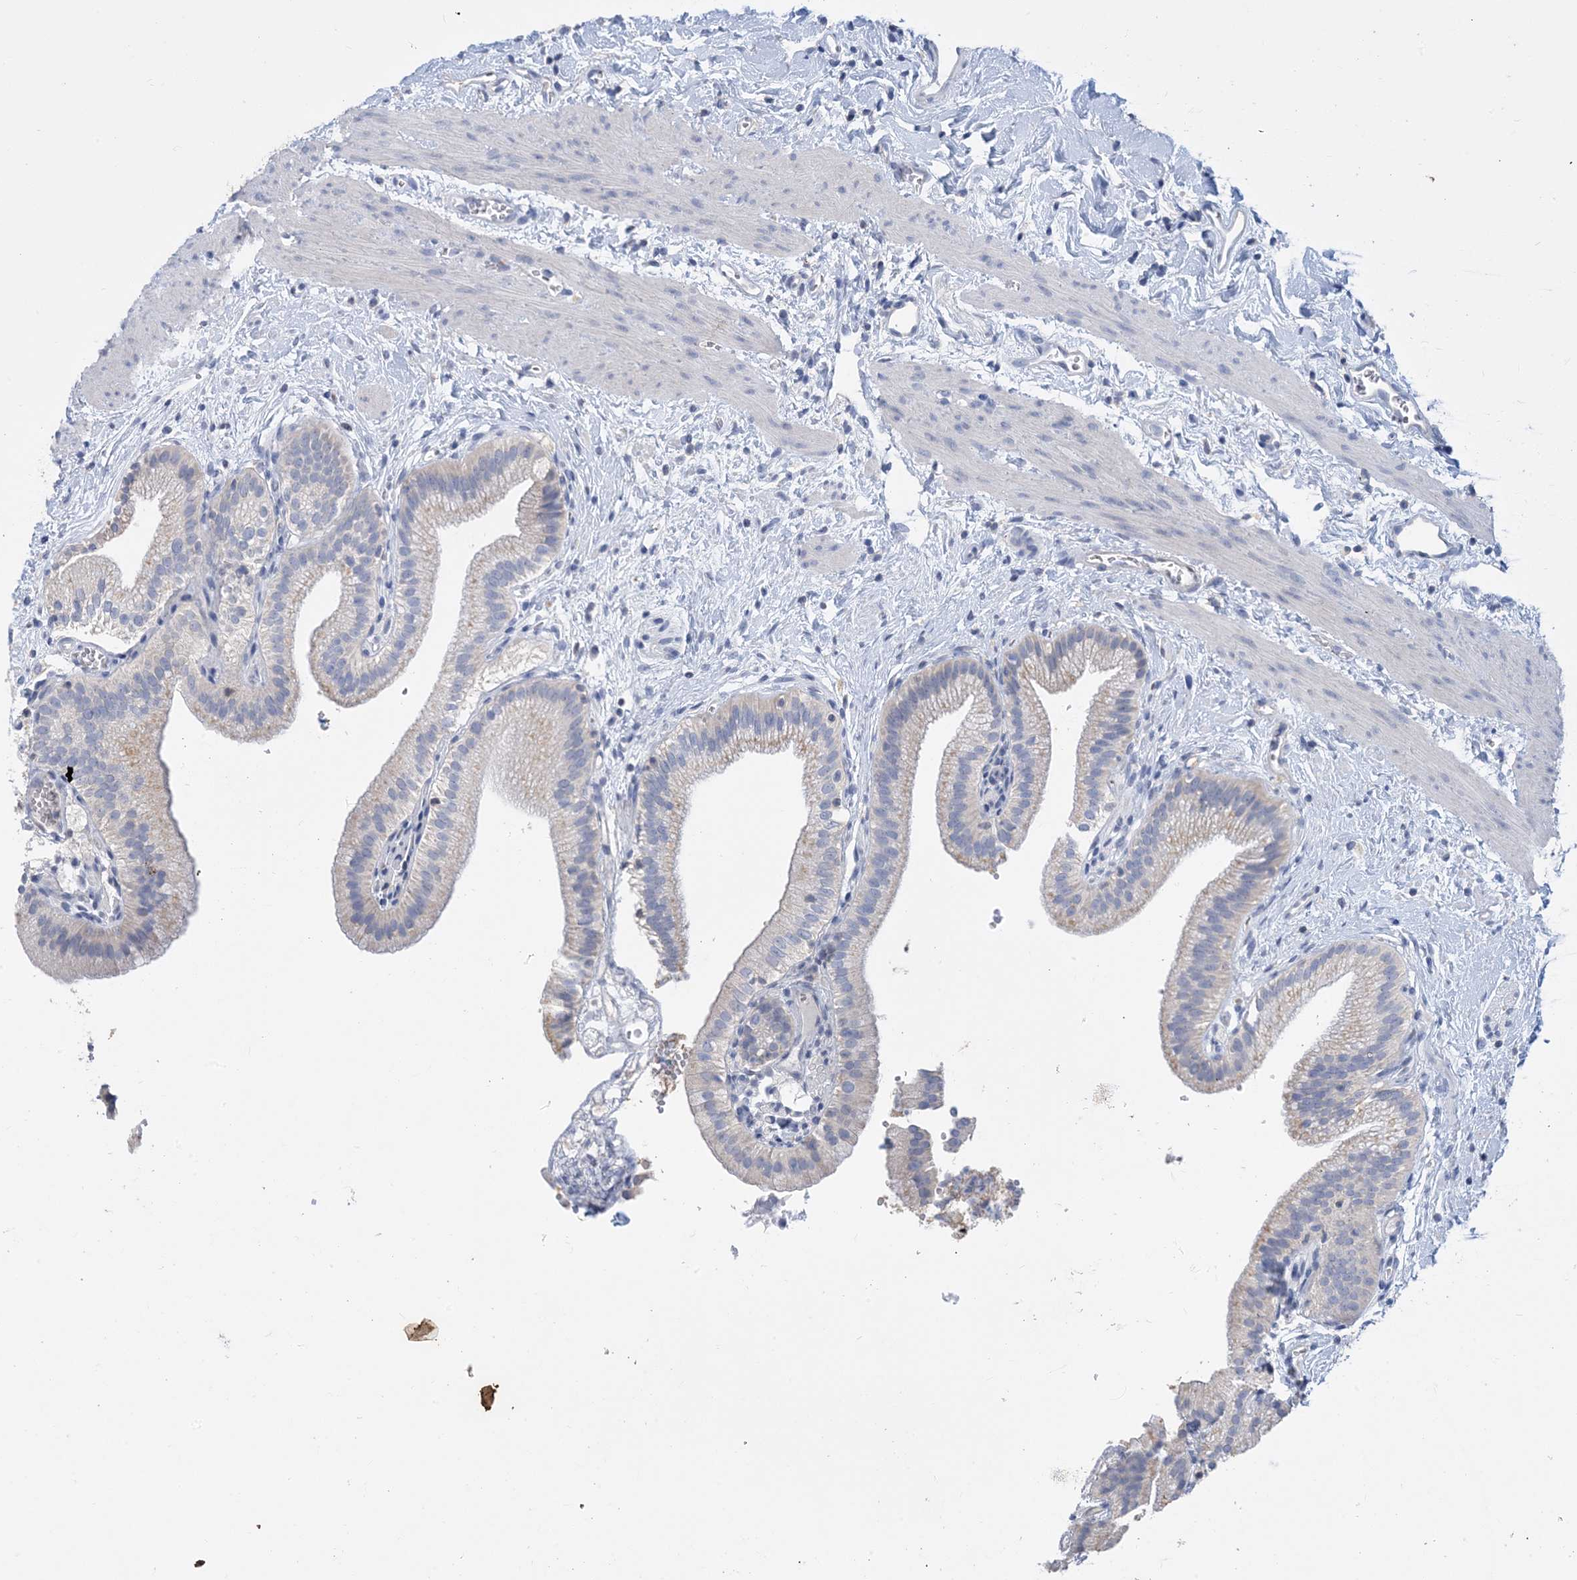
{"staining": {"intensity": "weak", "quantity": "<25%", "location": "cytoplasmic/membranous"}, "tissue": "gallbladder", "cell_type": "Glandular cells", "image_type": "normal", "snomed": [{"axis": "morphology", "description": "Normal tissue, NOS"}, {"axis": "topography", "description": "Gallbladder"}], "caption": "An IHC histopathology image of normal gallbladder is shown. There is no staining in glandular cells of gallbladder. (DAB (3,3'-diaminobenzidine) IHC visualized using brightfield microscopy, high magnification).", "gene": "KPRP", "patient": {"sex": "male", "age": 55}}